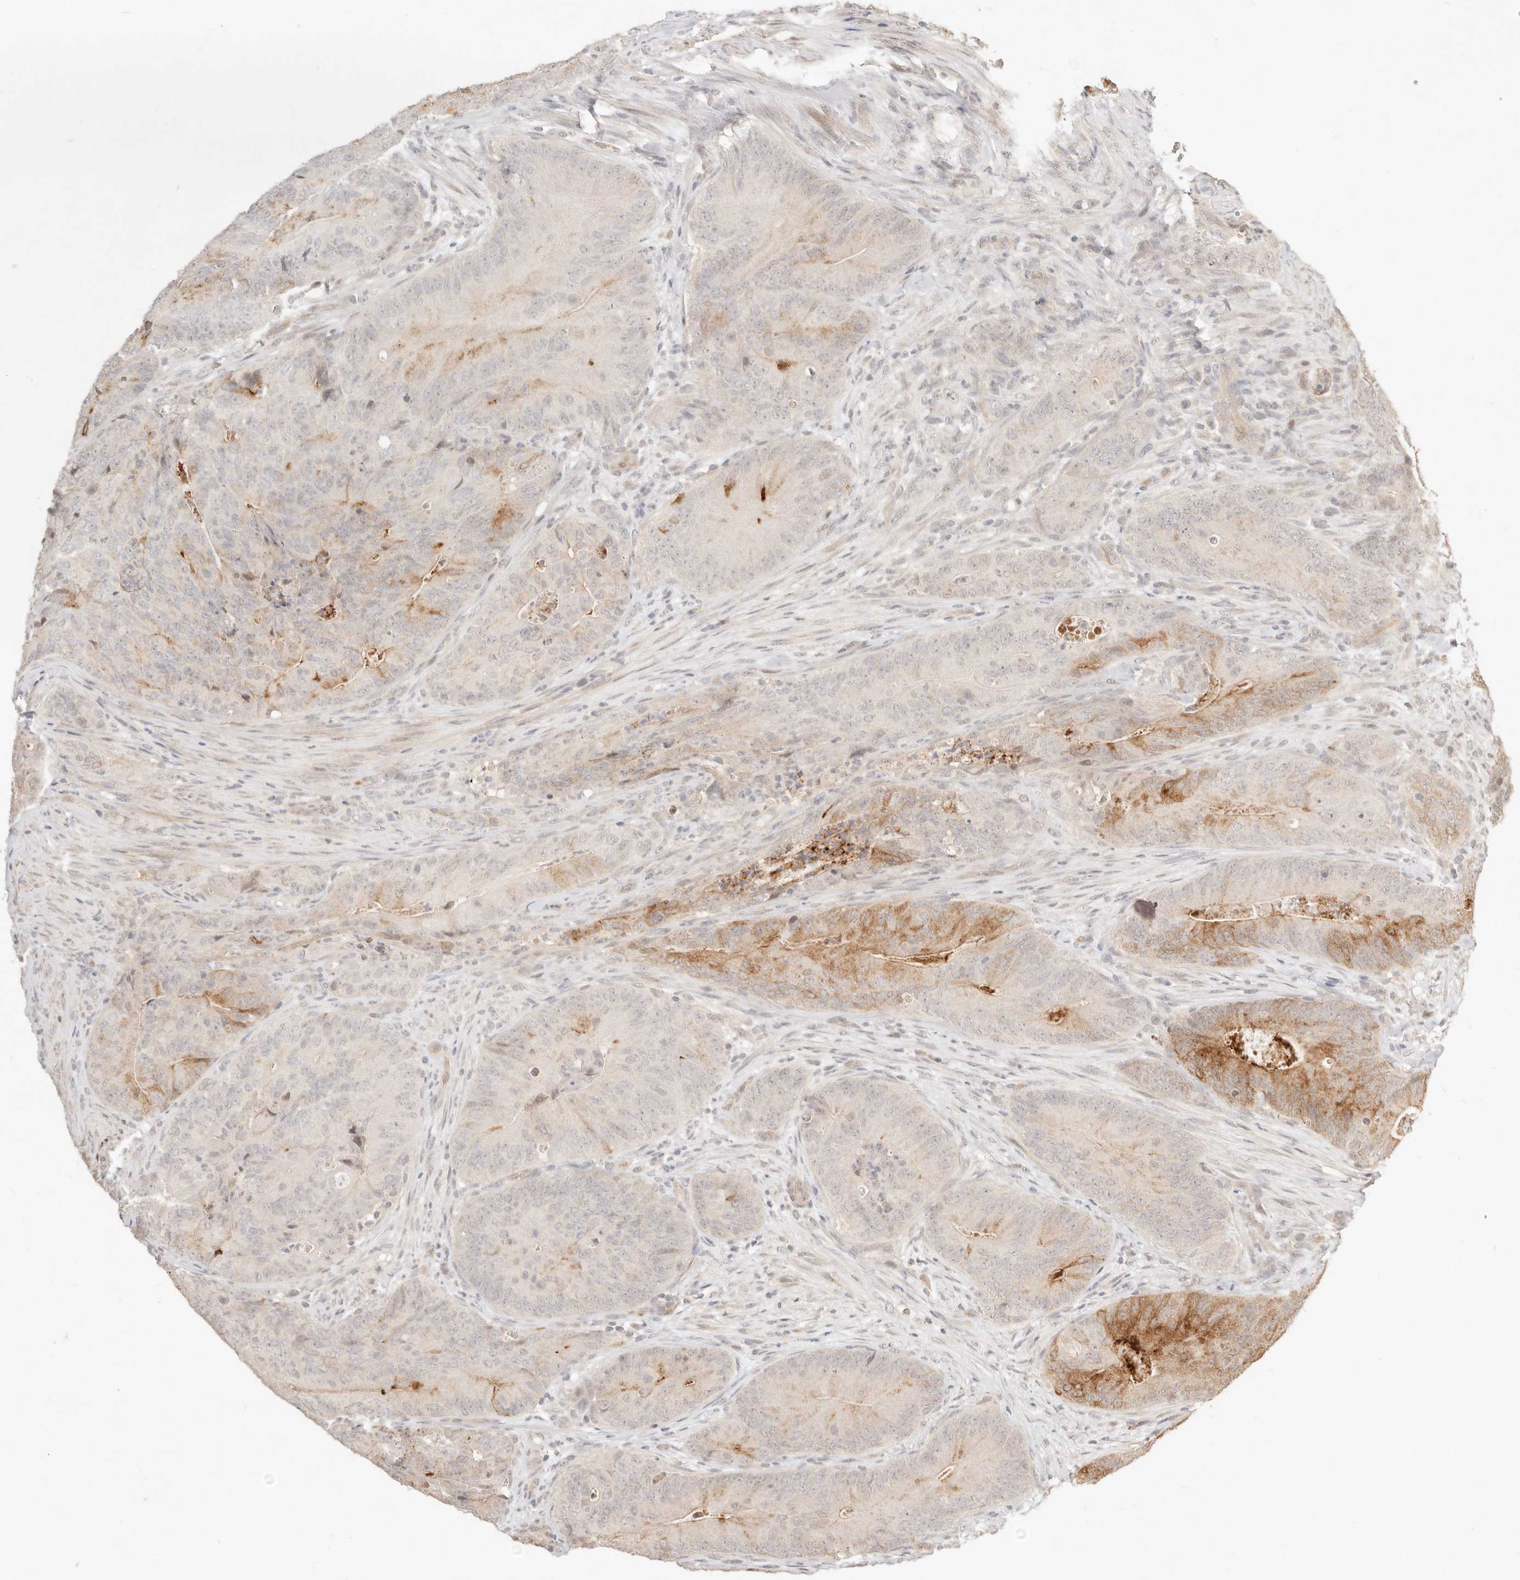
{"staining": {"intensity": "strong", "quantity": "<25%", "location": "cytoplasmic/membranous"}, "tissue": "colorectal cancer", "cell_type": "Tumor cells", "image_type": "cancer", "snomed": [{"axis": "morphology", "description": "Normal tissue, NOS"}, {"axis": "topography", "description": "Colon"}], "caption": "Colorectal cancer stained with DAB (3,3'-diaminobenzidine) immunohistochemistry displays medium levels of strong cytoplasmic/membranous positivity in approximately <25% of tumor cells. Ihc stains the protein of interest in brown and the nuclei are stained blue.", "gene": "MEP1A", "patient": {"sex": "female", "age": 82}}